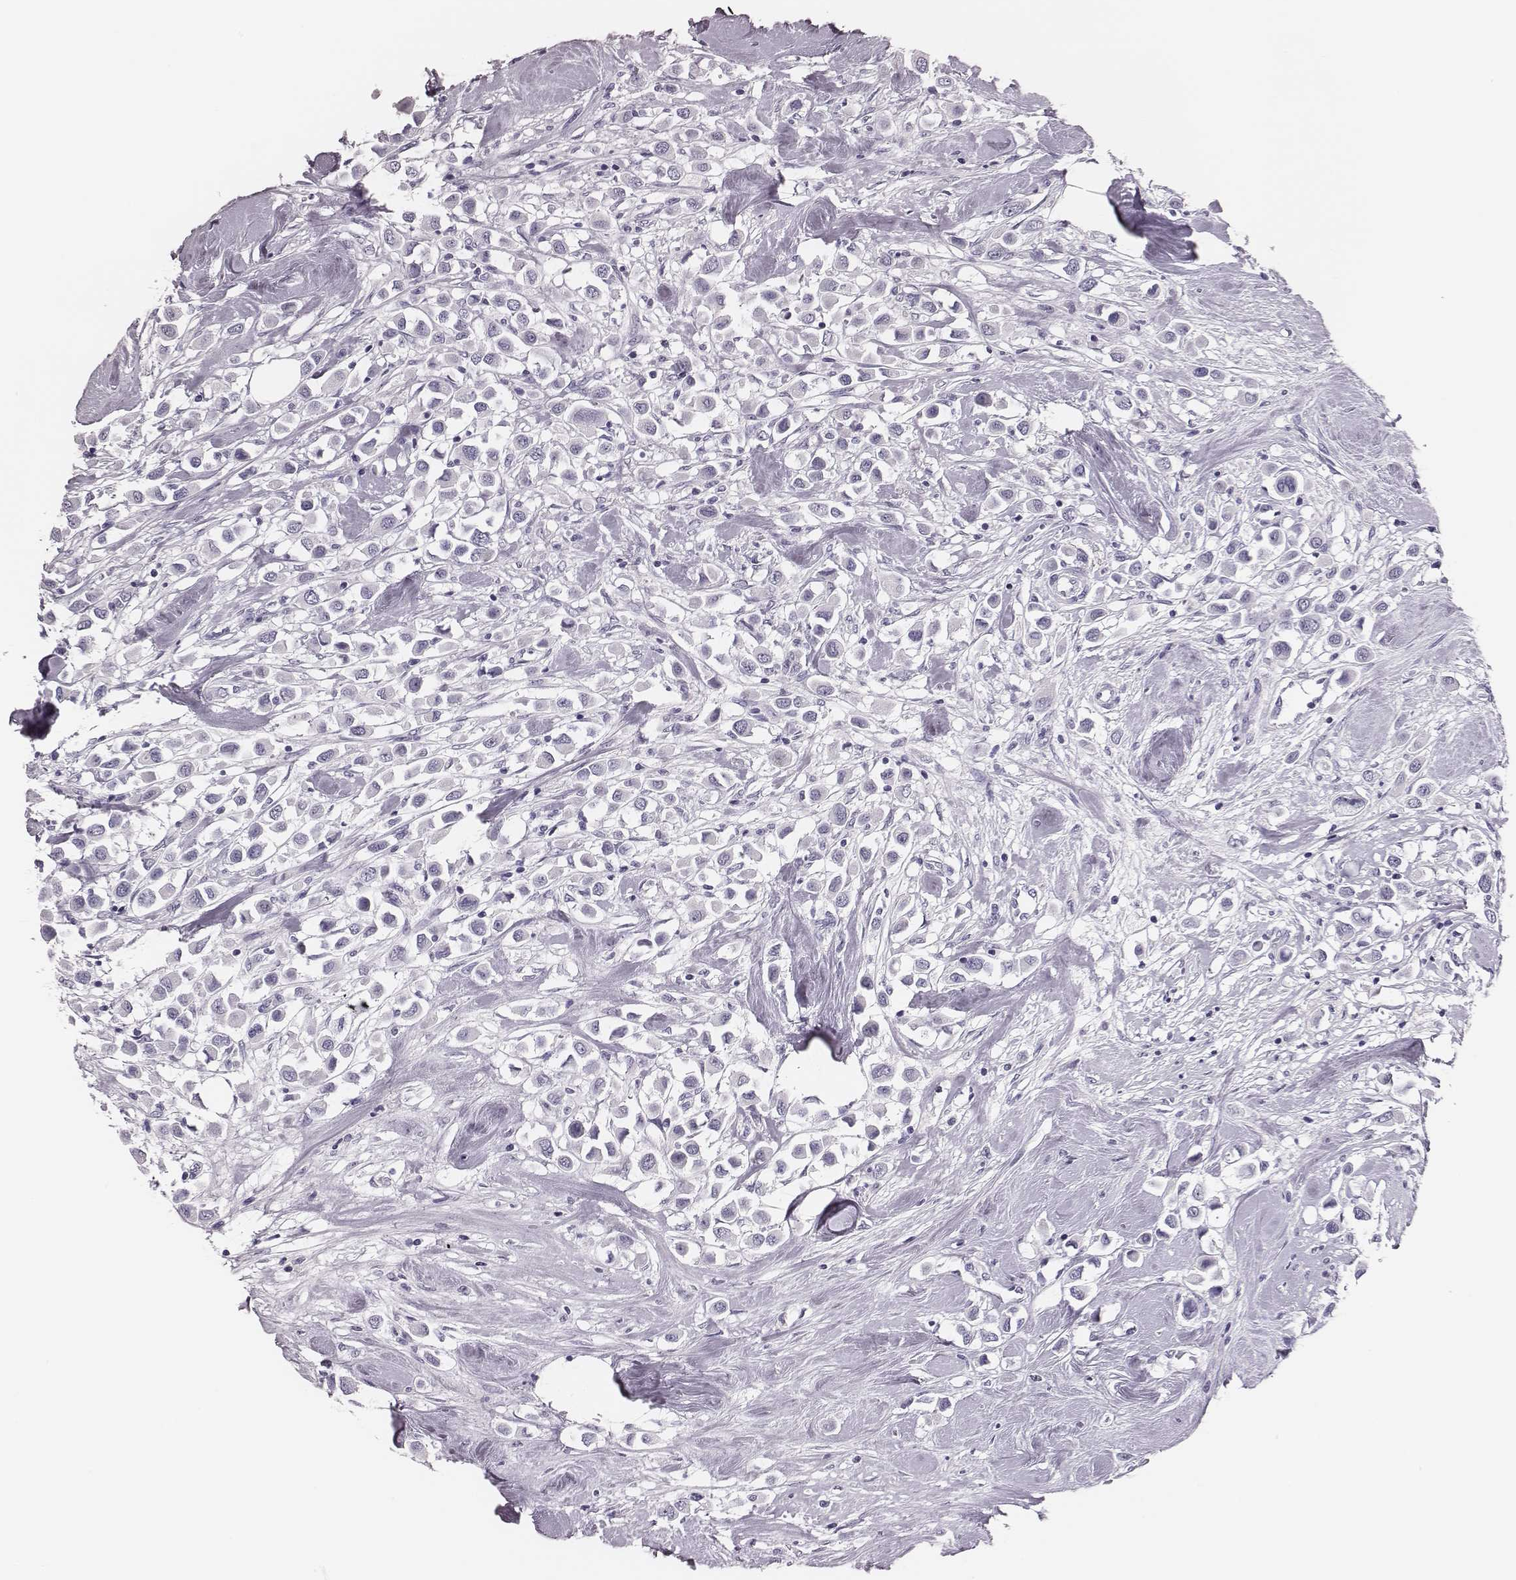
{"staining": {"intensity": "negative", "quantity": "none", "location": "none"}, "tissue": "breast cancer", "cell_type": "Tumor cells", "image_type": "cancer", "snomed": [{"axis": "morphology", "description": "Duct carcinoma"}, {"axis": "topography", "description": "Breast"}], "caption": "Tumor cells are negative for protein expression in human breast cancer.", "gene": "H1-6", "patient": {"sex": "female", "age": 61}}